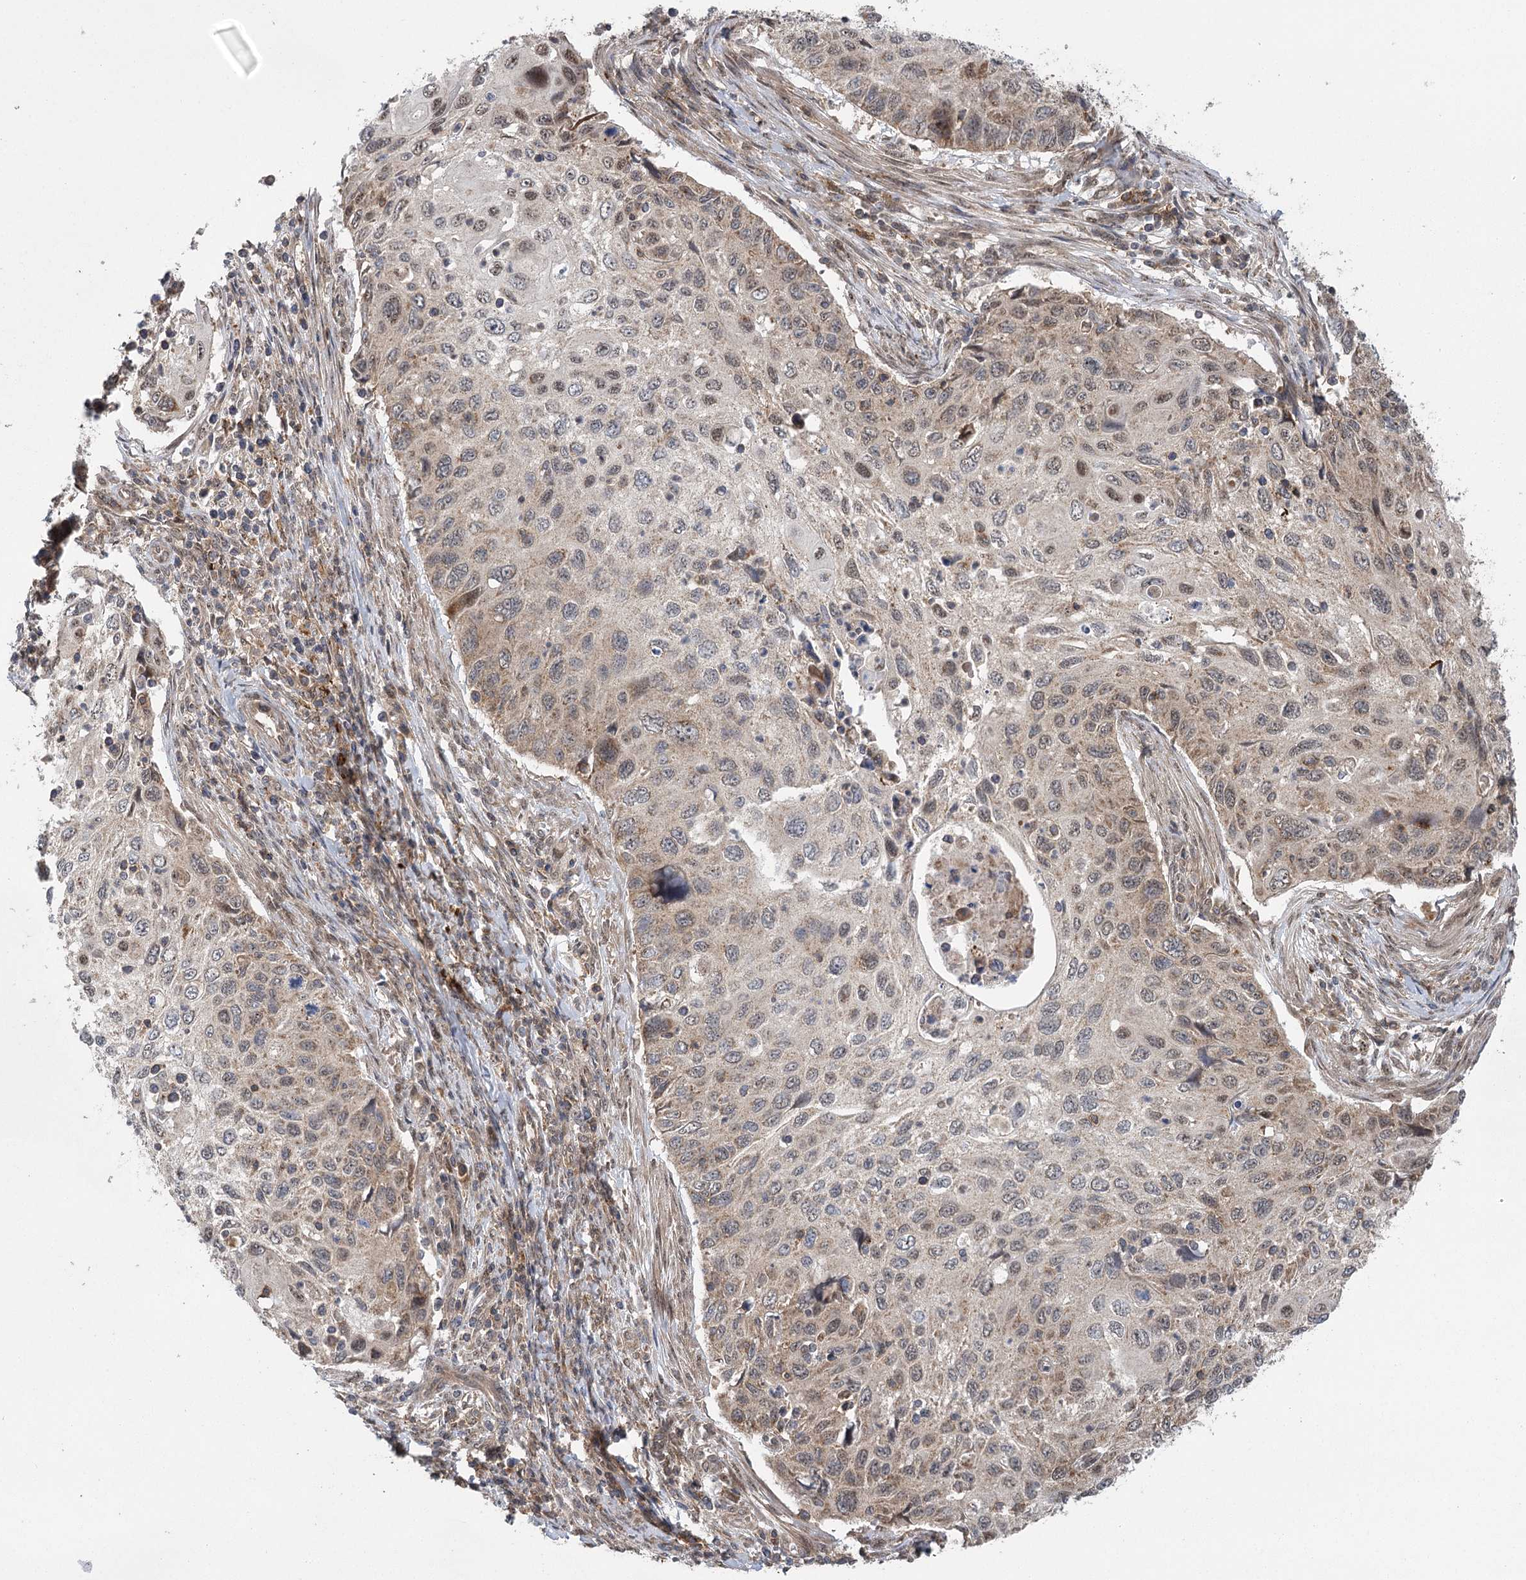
{"staining": {"intensity": "weak", "quantity": "25%-75%", "location": "cytoplasmic/membranous"}, "tissue": "cervical cancer", "cell_type": "Tumor cells", "image_type": "cancer", "snomed": [{"axis": "morphology", "description": "Squamous cell carcinoma, NOS"}, {"axis": "topography", "description": "Cervix"}], "caption": "Protein analysis of squamous cell carcinoma (cervical) tissue reveals weak cytoplasmic/membranous positivity in about 25%-75% of tumor cells.", "gene": "C12orf4", "patient": {"sex": "female", "age": 70}}